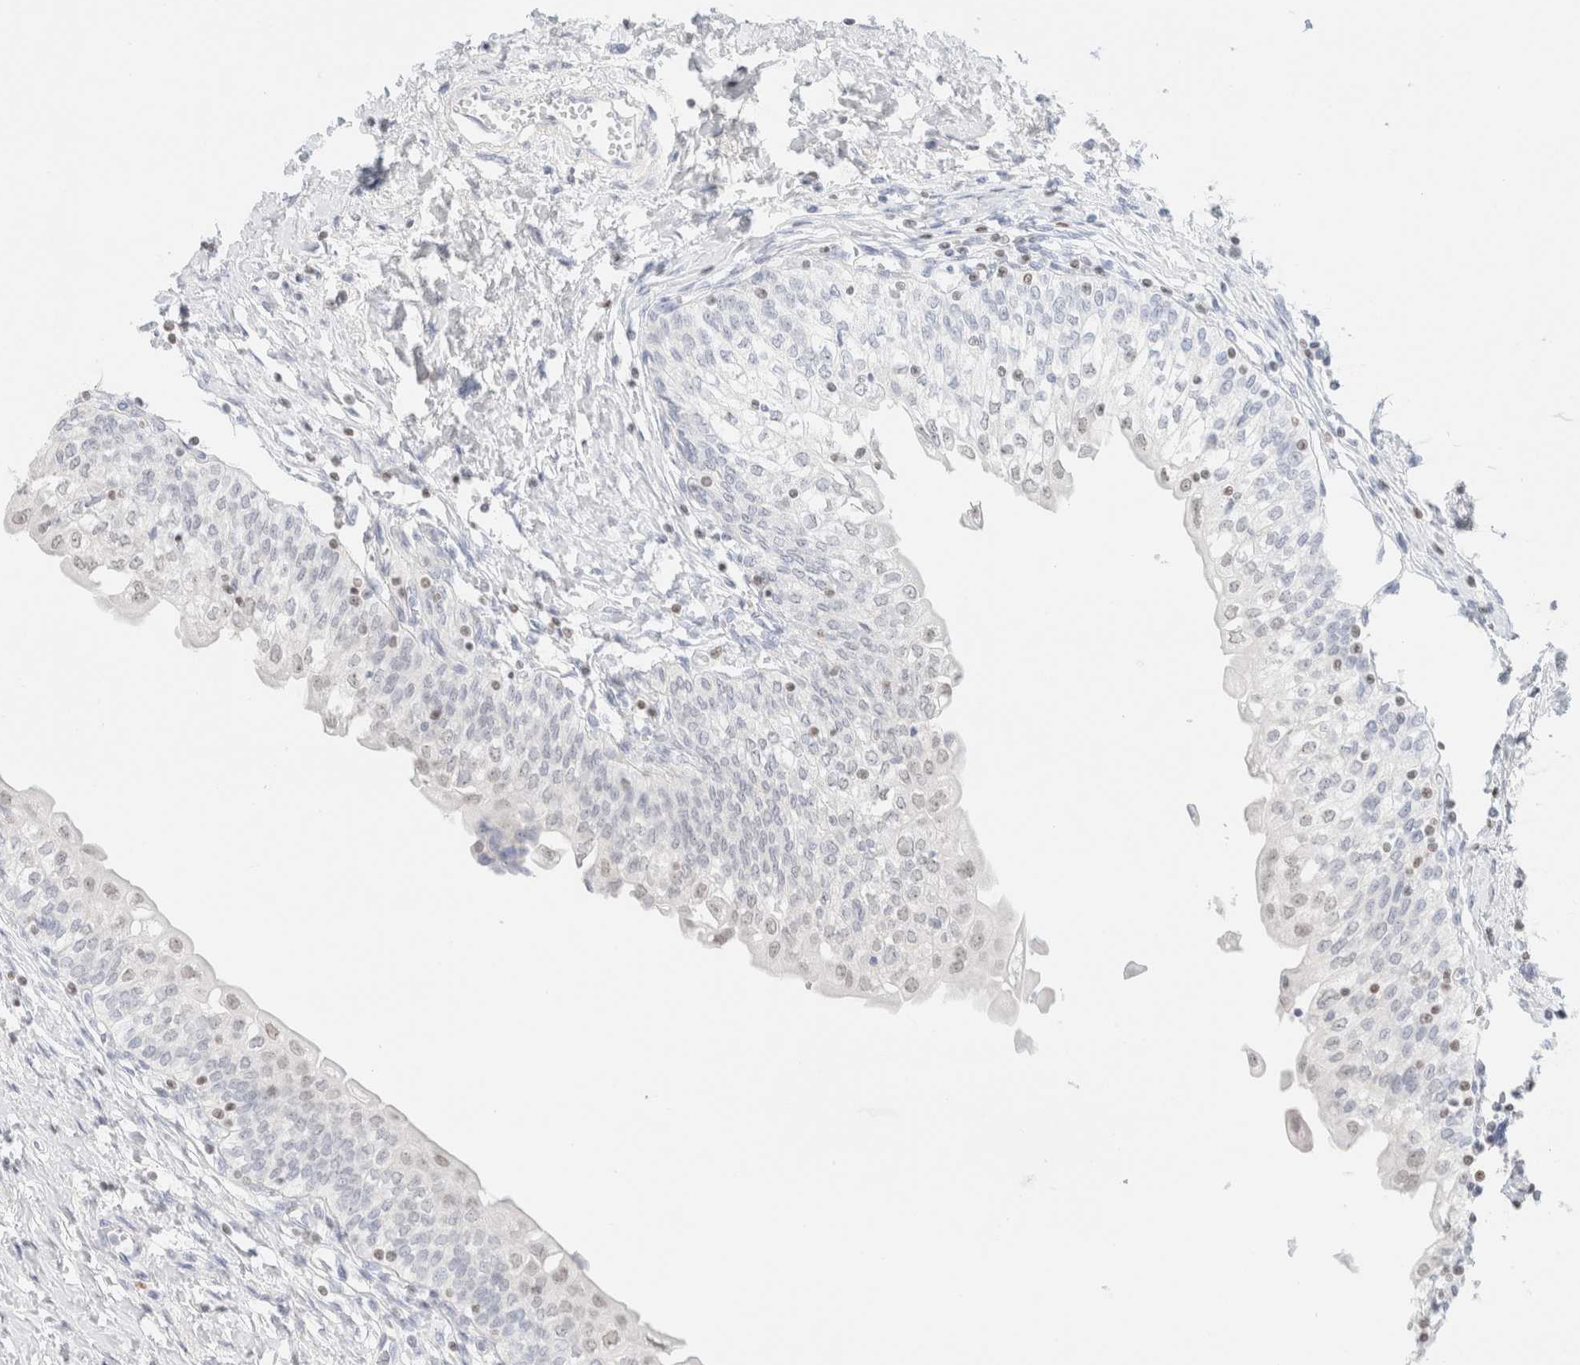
{"staining": {"intensity": "weak", "quantity": "<25%", "location": "nuclear"}, "tissue": "urinary bladder", "cell_type": "Urothelial cells", "image_type": "normal", "snomed": [{"axis": "morphology", "description": "Normal tissue, NOS"}, {"axis": "topography", "description": "Urinary bladder"}], "caption": "Immunohistochemistry photomicrograph of normal urinary bladder stained for a protein (brown), which exhibits no expression in urothelial cells. The staining was performed using DAB (3,3'-diaminobenzidine) to visualize the protein expression in brown, while the nuclei were stained in blue with hematoxylin (Magnification: 20x).", "gene": "IKZF3", "patient": {"sex": "male", "age": 55}}